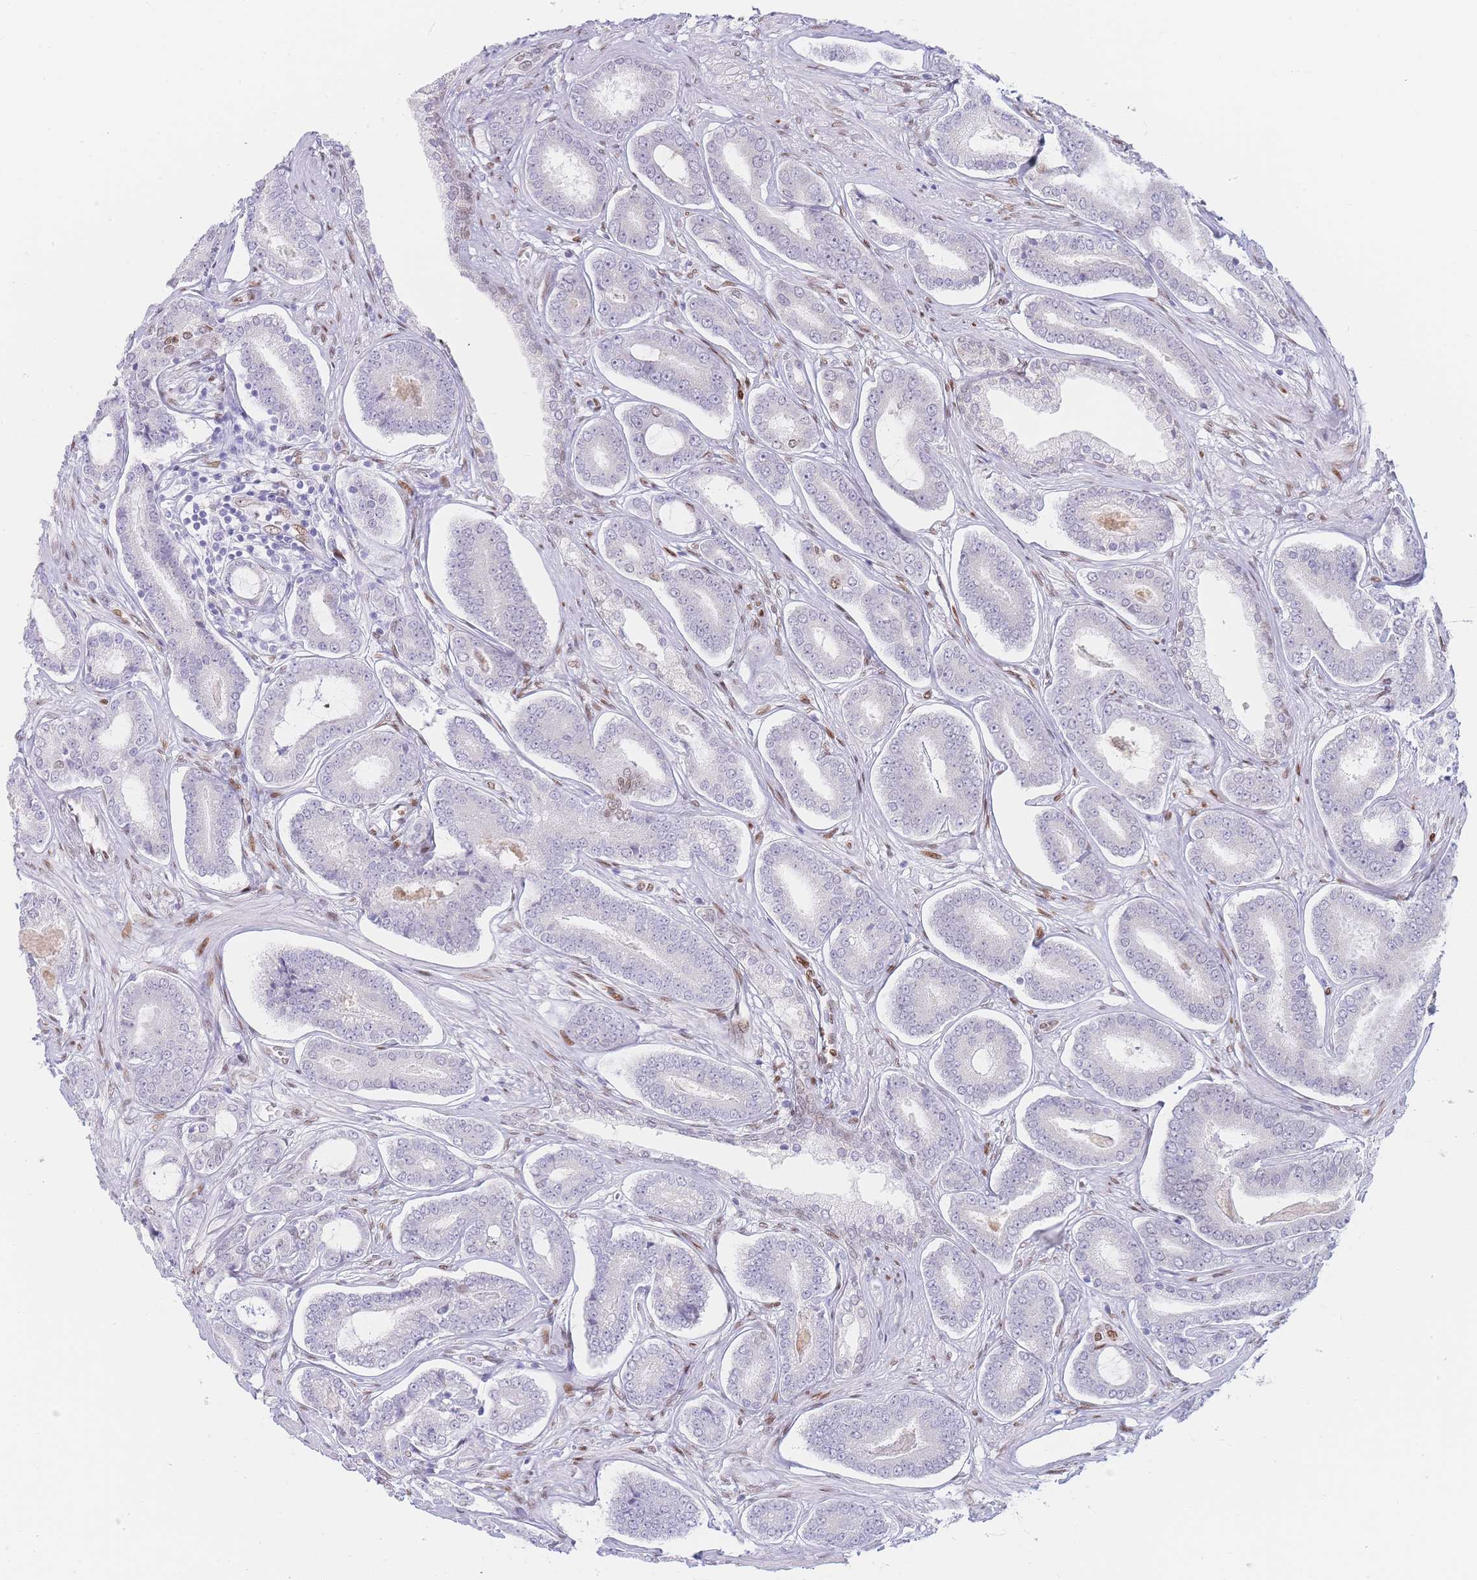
{"staining": {"intensity": "negative", "quantity": "none", "location": "none"}, "tissue": "prostate cancer", "cell_type": "Tumor cells", "image_type": "cancer", "snomed": [{"axis": "morphology", "description": "Adenocarcinoma, NOS"}, {"axis": "topography", "description": "Prostate and seminal vesicle, NOS"}], "caption": "Immunohistochemical staining of prostate adenocarcinoma exhibits no significant expression in tumor cells.", "gene": "PSMB5", "patient": {"sex": "male", "age": 76}}